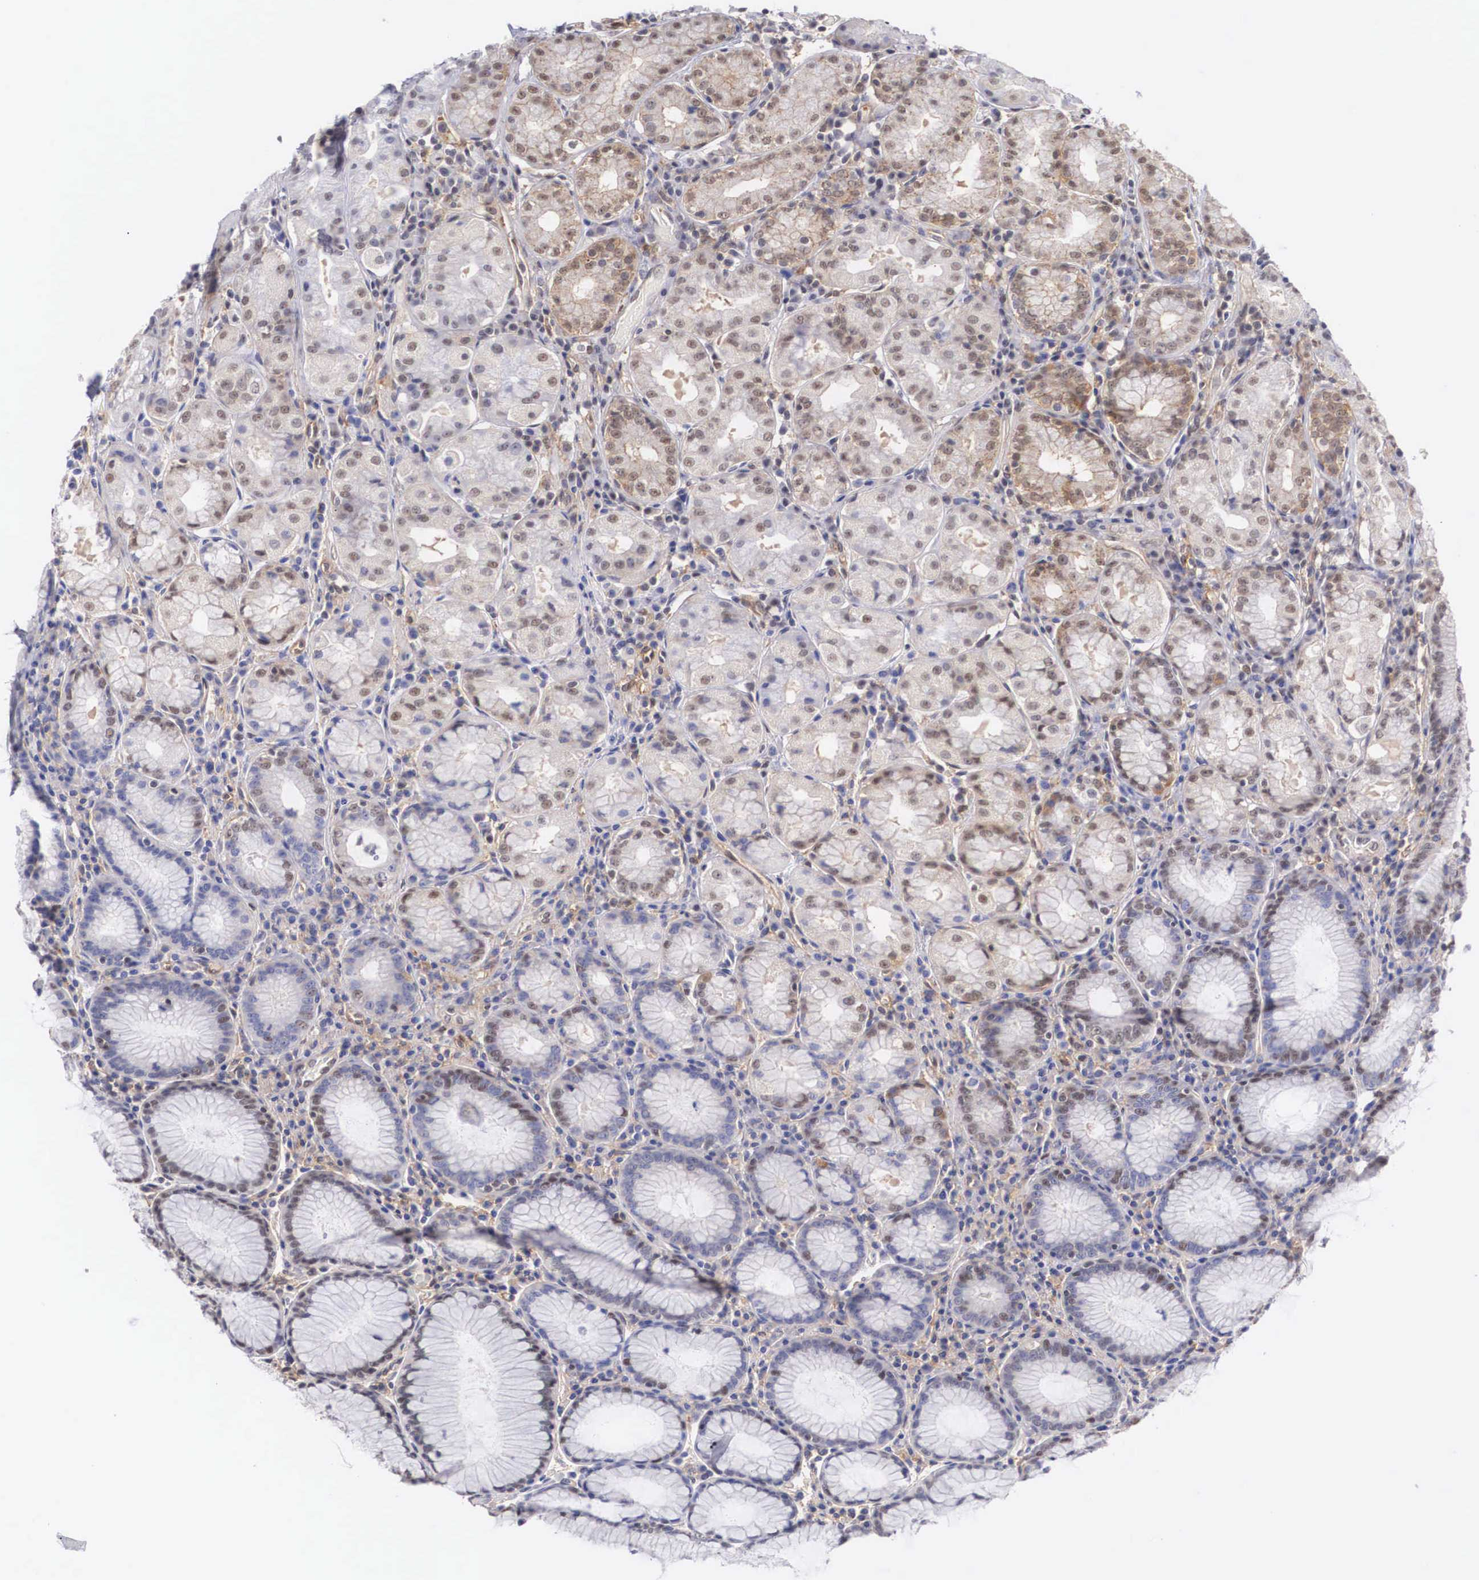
{"staining": {"intensity": "weak", "quantity": "25%-75%", "location": "nuclear"}, "tissue": "stomach", "cell_type": "Glandular cells", "image_type": "normal", "snomed": [{"axis": "morphology", "description": "Normal tissue, NOS"}, {"axis": "topography", "description": "Stomach, lower"}], "caption": "This micrograph reveals IHC staining of unremarkable stomach, with low weak nuclear staining in approximately 25%-75% of glandular cells.", "gene": "NR4A2", "patient": {"sex": "female", "age": 43}}